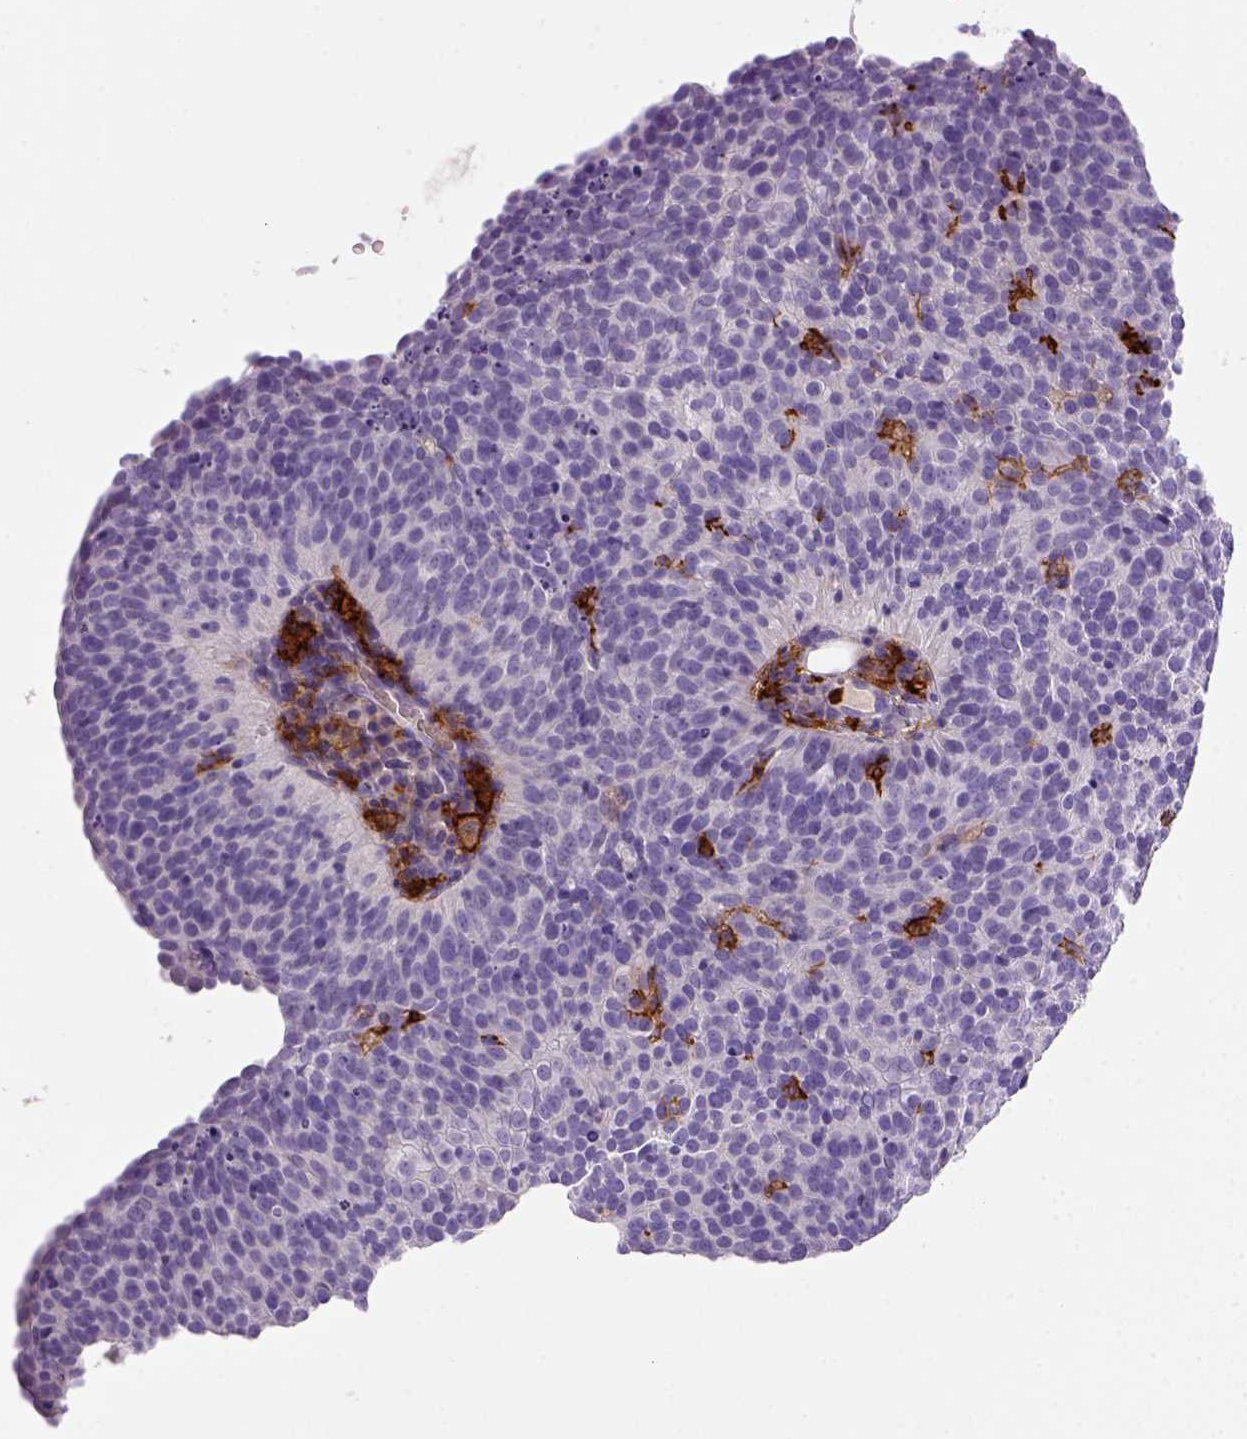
{"staining": {"intensity": "negative", "quantity": "none", "location": "none"}, "tissue": "cervical cancer", "cell_type": "Tumor cells", "image_type": "cancer", "snomed": [{"axis": "morphology", "description": "Squamous cell carcinoma, NOS"}, {"axis": "topography", "description": "Cervix"}], "caption": "Tumor cells are negative for brown protein staining in cervical squamous cell carcinoma.", "gene": "CD14", "patient": {"sex": "female", "age": 39}}